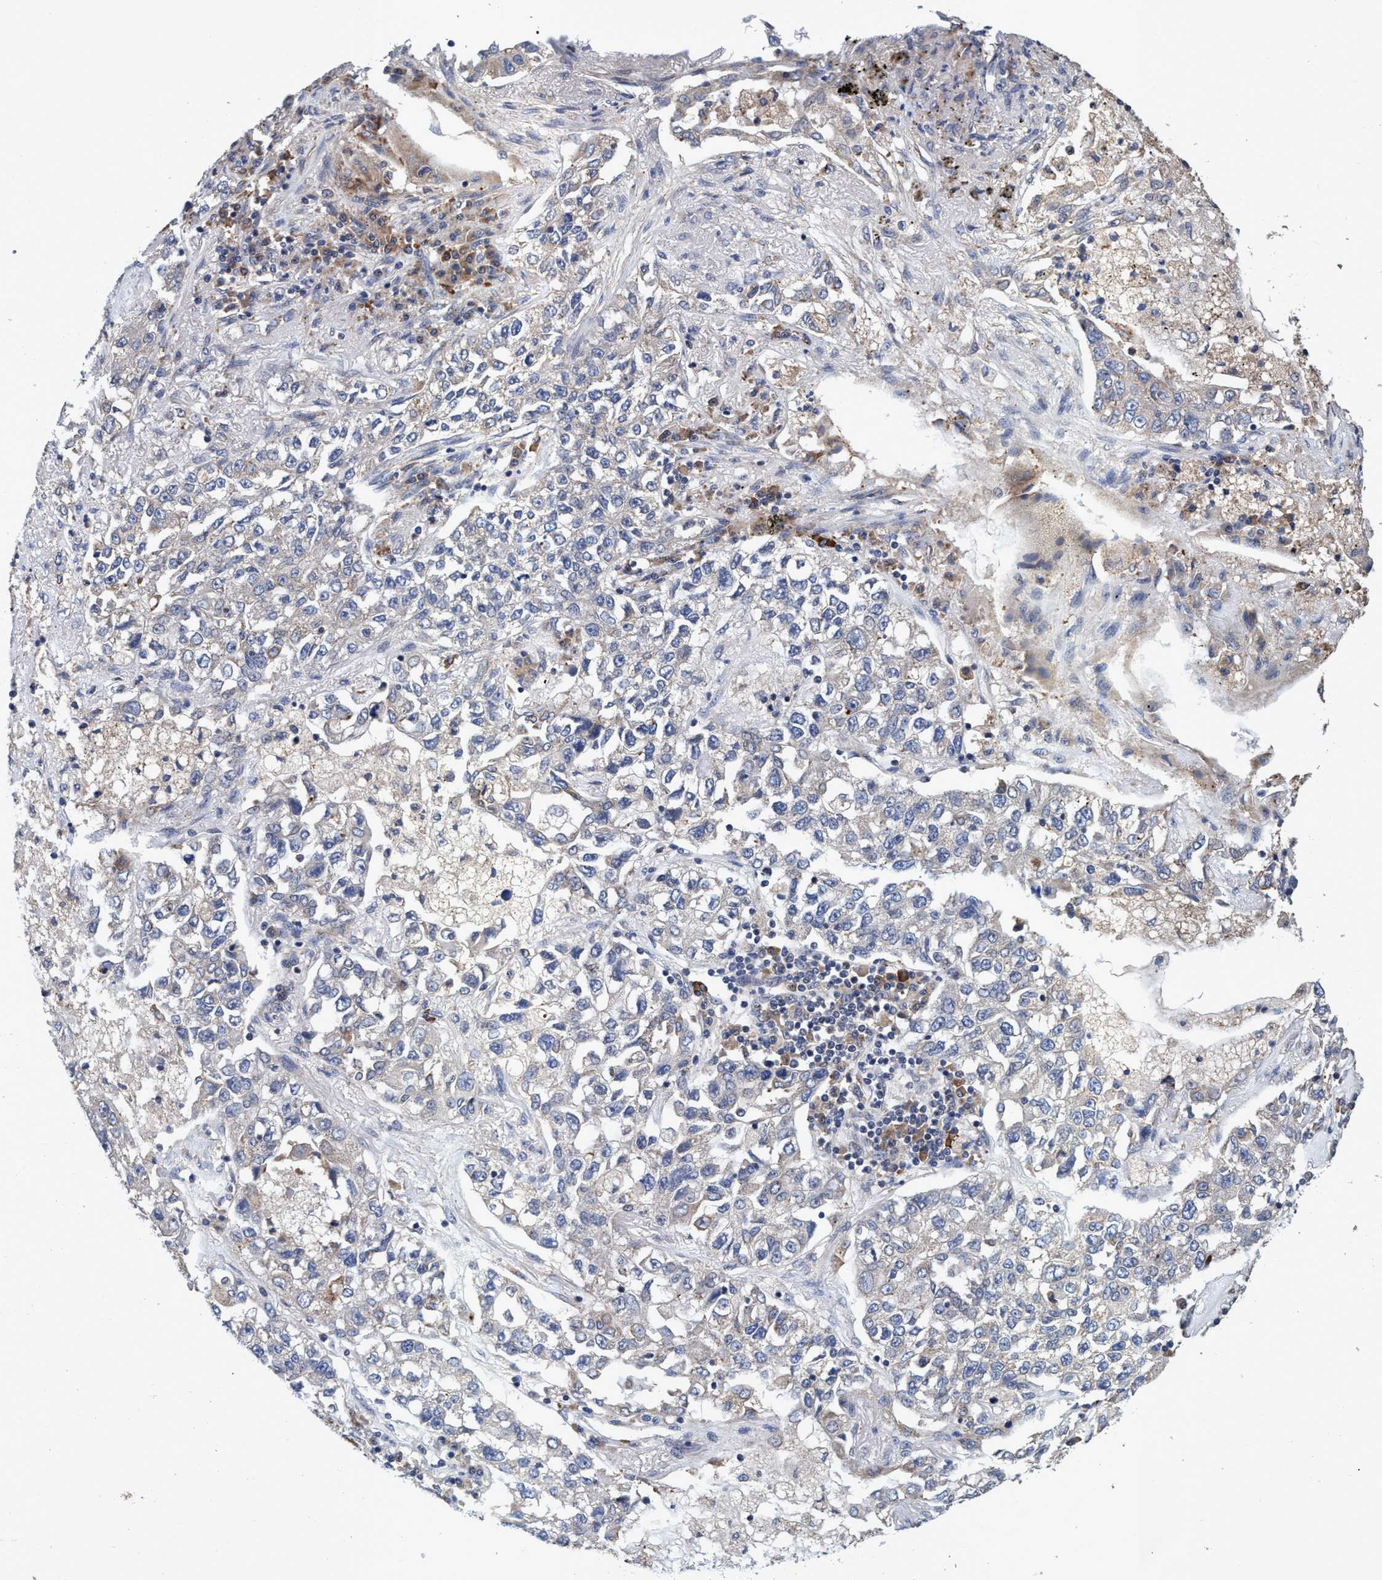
{"staining": {"intensity": "negative", "quantity": "none", "location": "none"}, "tissue": "lung cancer", "cell_type": "Tumor cells", "image_type": "cancer", "snomed": [{"axis": "morphology", "description": "Adenocarcinoma, NOS"}, {"axis": "topography", "description": "Lung"}], "caption": "There is no significant positivity in tumor cells of adenocarcinoma (lung). (Stains: DAB (3,3'-diaminobenzidine) IHC with hematoxylin counter stain, Microscopy: brightfield microscopy at high magnification).", "gene": "CALCOCO2", "patient": {"sex": "male", "age": 49}}